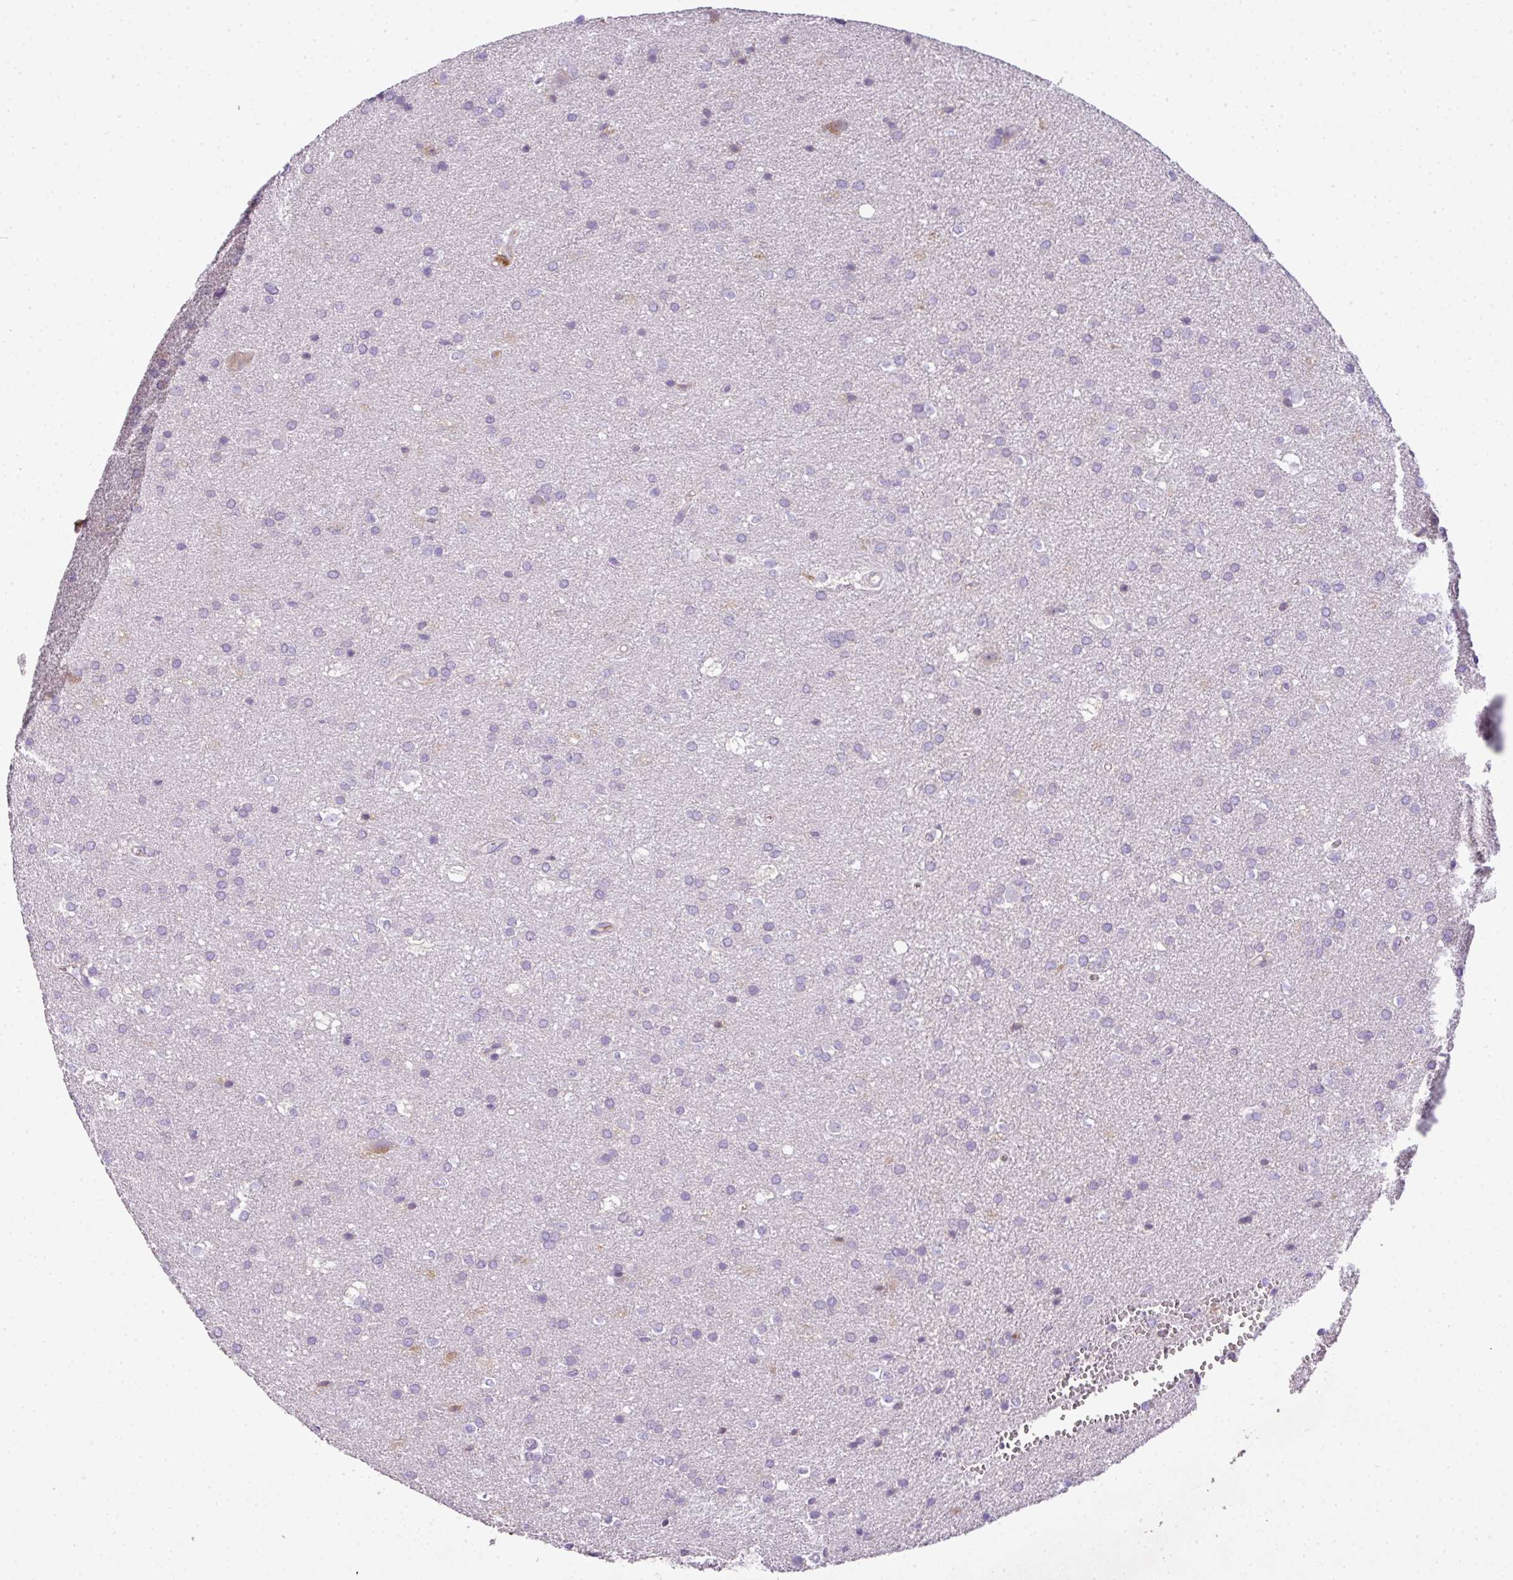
{"staining": {"intensity": "negative", "quantity": "none", "location": "none"}, "tissue": "glioma", "cell_type": "Tumor cells", "image_type": "cancer", "snomed": [{"axis": "morphology", "description": "Glioma, malignant, Low grade"}, {"axis": "topography", "description": "Brain"}], "caption": "Glioma stained for a protein using IHC exhibits no expression tumor cells.", "gene": "C4B", "patient": {"sex": "female", "age": 34}}